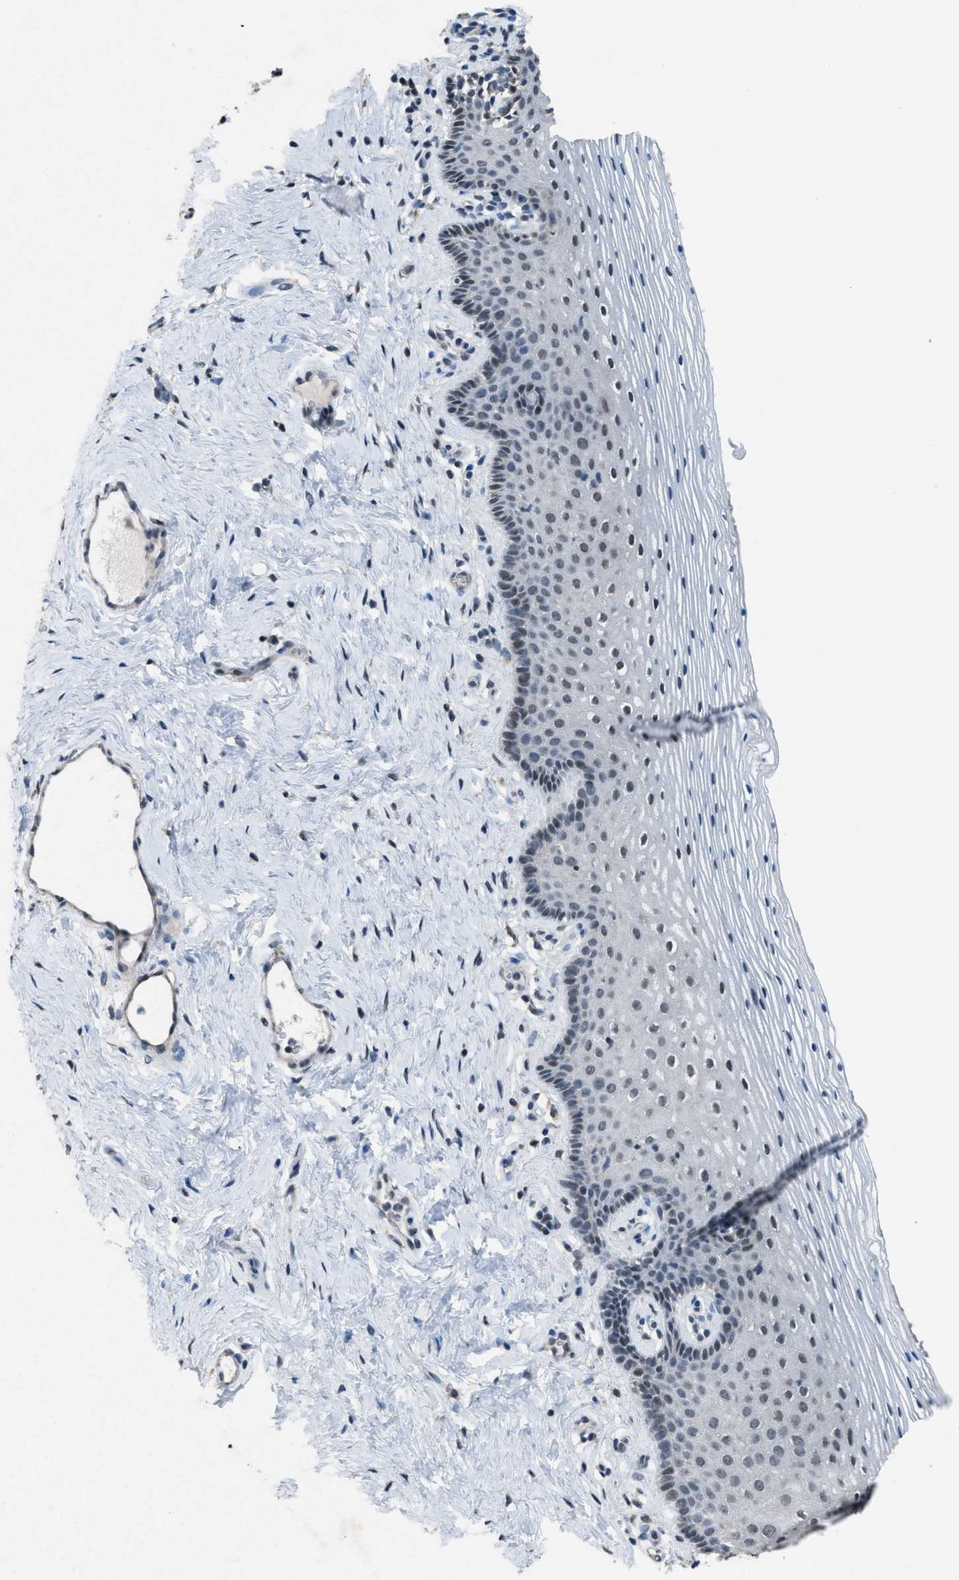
{"staining": {"intensity": "weak", "quantity": "<25%", "location": "nuclear"}, "tissue": "vagina", "cell_type": "Squamous epithelial cells", "image_type": "normal", "snomed": [{"axis": "morphology", "description": "Normal tissue, NOS"}, {"axis": "topography", "description": "Vagina"}], "caption": "IHC of unremarkable vagina displays no expression in squamous epithelial cells. (DAB (3,3'-diaminobenzidine) immunohistochemistry visualized using brightfield microscopy, high magnification).", "gene": "ZNF276", "patient": {"sex": "female", "age": 32}}